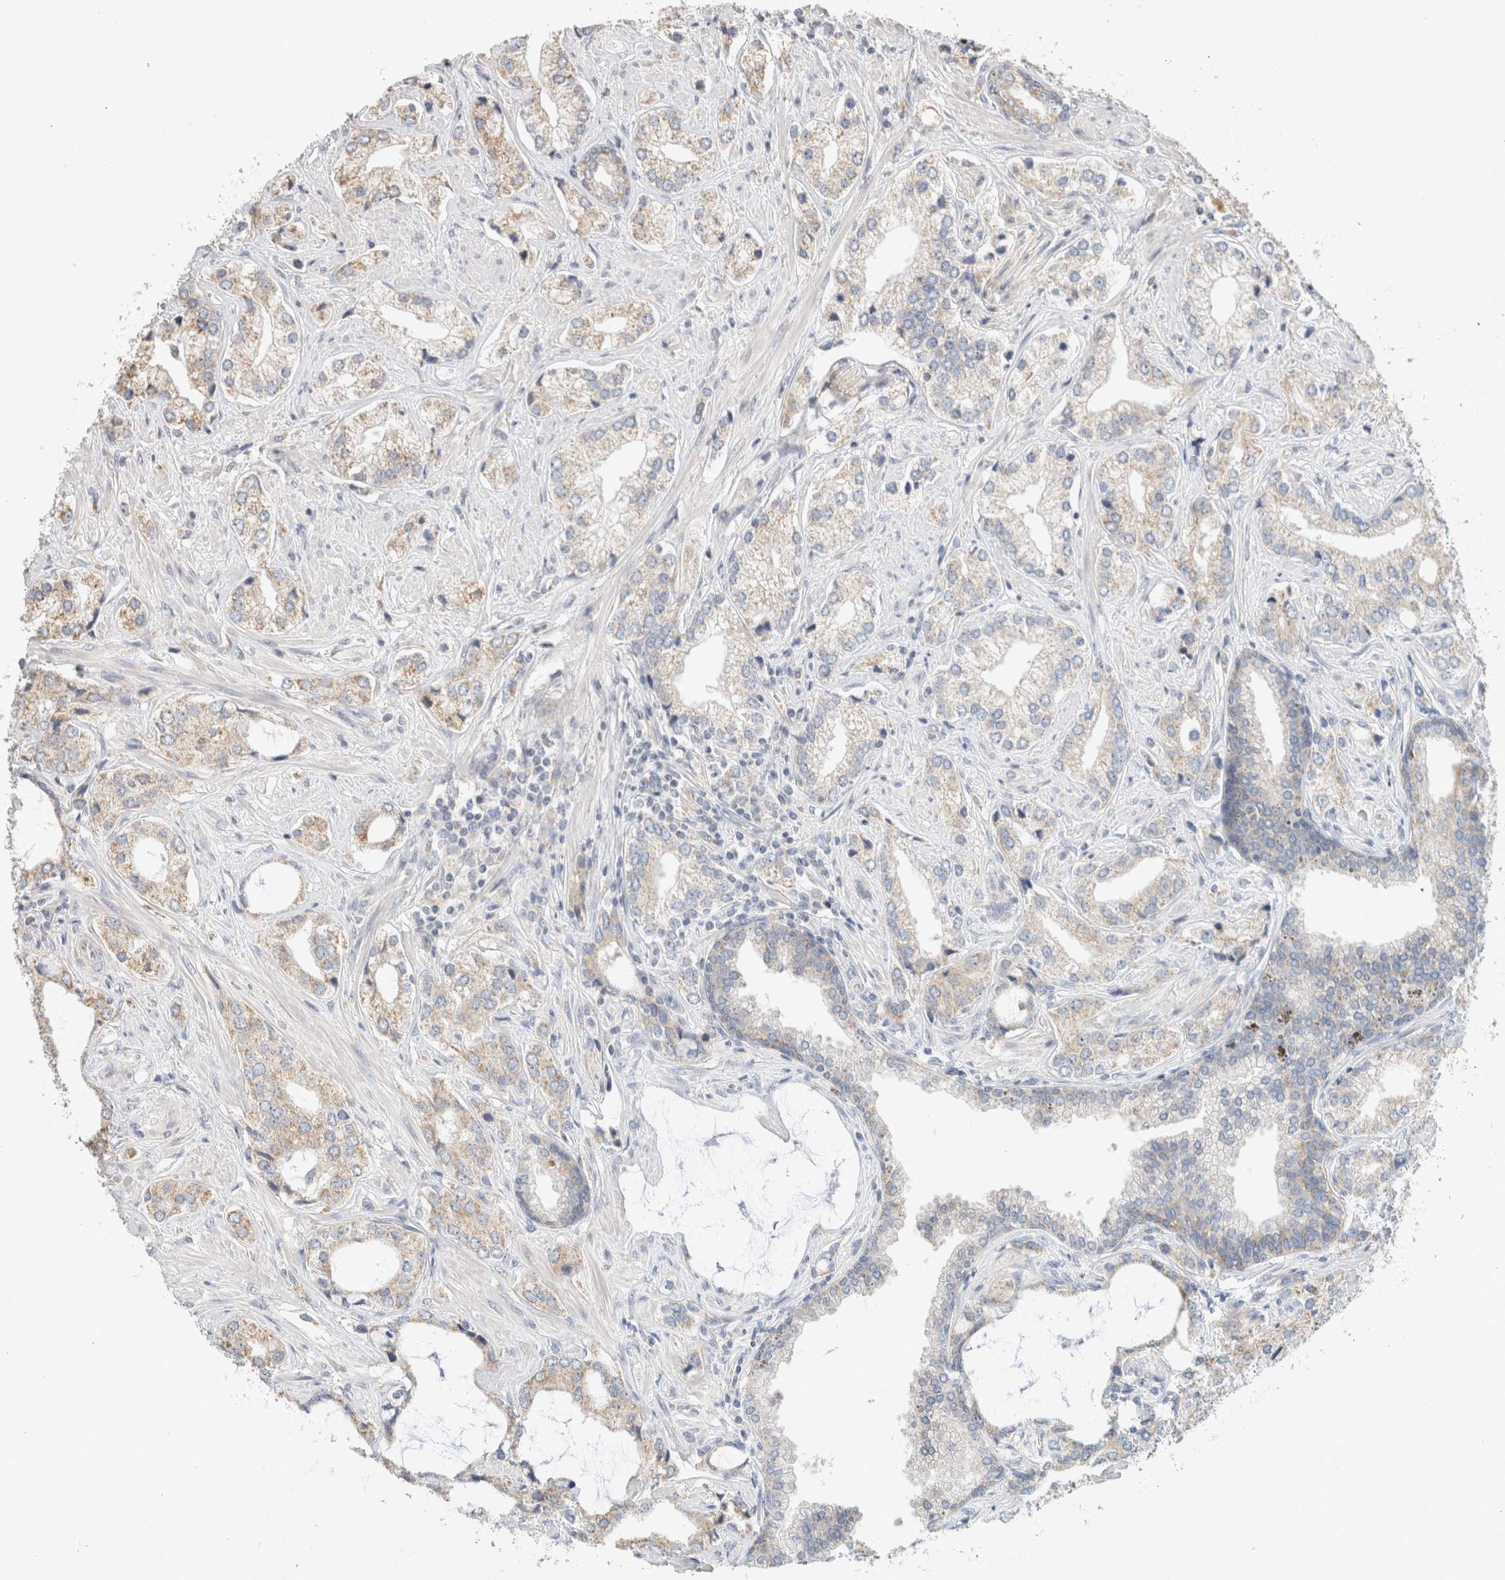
{"staining": {"intensity": "weak", "quantity": "<25%", "location": "cytoplasmic/membranous"}, "tissue": "prostate cancer", "cell_type": "Tumor cells", "image_type": "cancer", "snomed": [{"axis": "morphology", "description": "Adenocarcinoma, High grade"}, {"axis": "topography", "description": "Prostate"}], "caption": "Prostate adenocarcinoma (high-grade) was stained to show a protein in brown. There is no significant staining in tumor cells.", "gene": "CA13", "patient": {"sex": "male", "age": 66}}